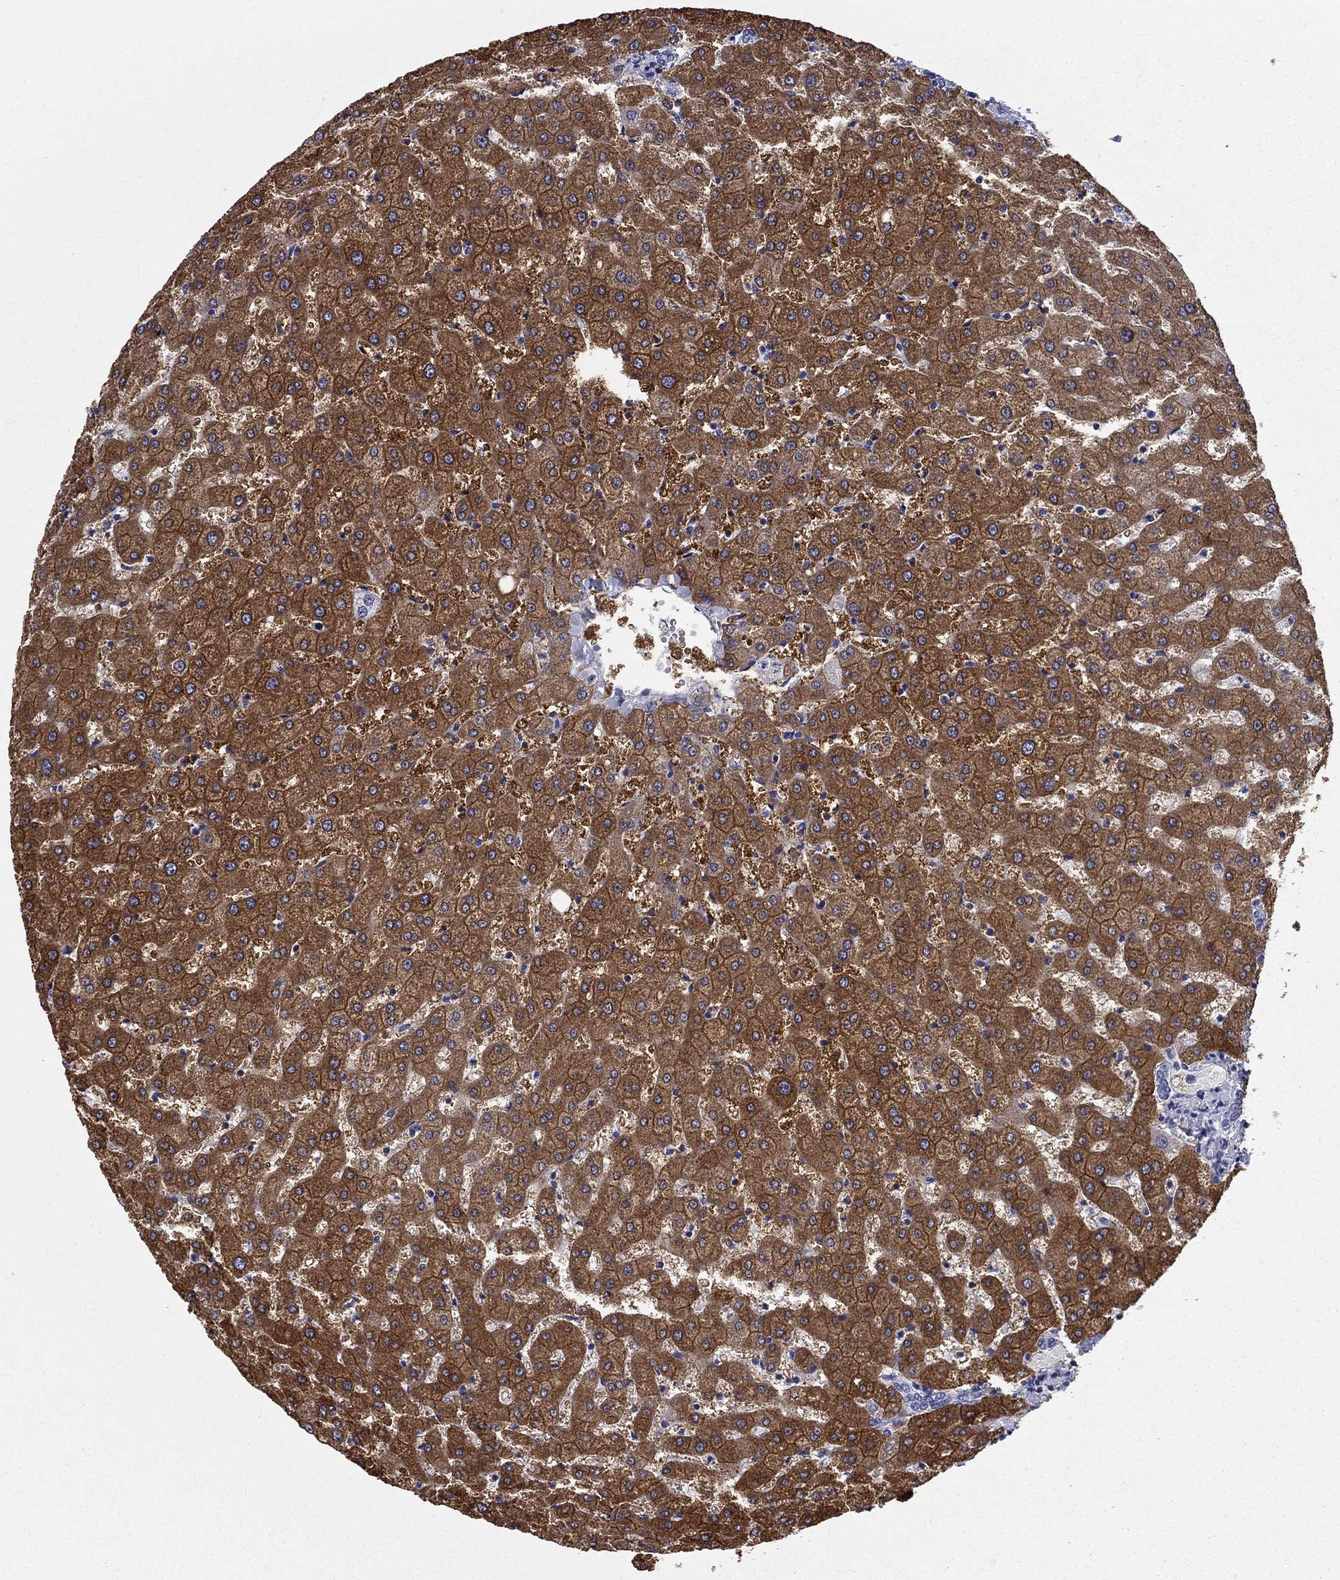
{"staining": {"intensity": "negative", "quantity": "none", "location": "none"}, "tissue": "liver", "cell_type": "Cholangiocytes", "image_type": "normal", "snomed": [{"axis": "morphology", "description": "Normal tissue, NOS"}, {"axis": "topography", "description": "Liver"}], "caption": "Immunohistochemical staining of normal human liver reveals no significant staining in cholangiocytes. The staining is performed using DAB (3,3'-diaminobenzidine) brown chromogen with nuclei counter-stained in using hematoxylin.", "gene": "UPB1", "patient": {"sex": "female", "age": 50}}